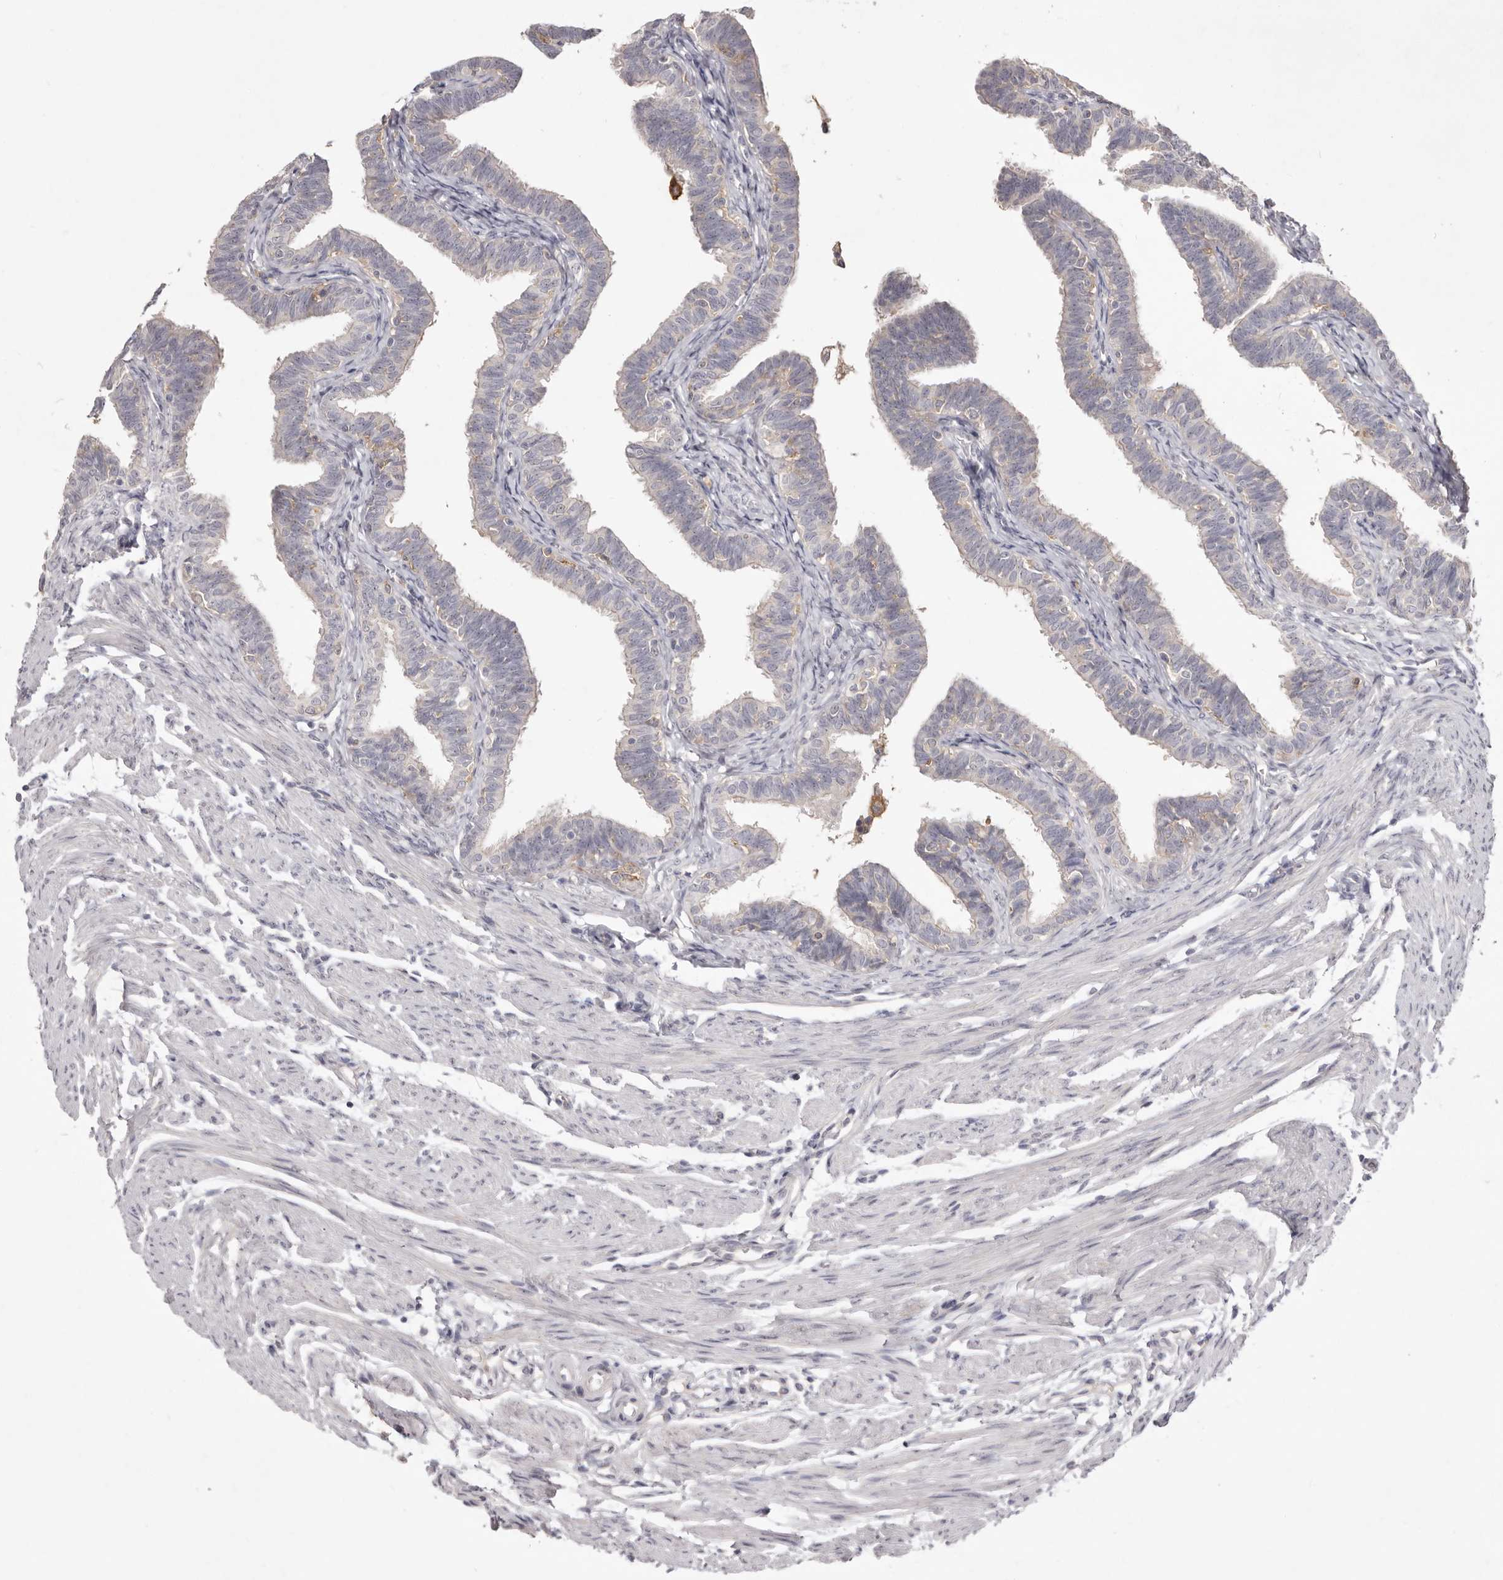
{"staining": {"intensity": "negative", "quantity": "none", "location": "none"}, "tissue": "fallopian tube", "cell_type": "Glandular cells", "image_type": "normal", "snomed": [{"axis": "morphology", "description": "Normal tissue, NOS"}, {"axis": "topography", "description": "Fallopian tube"}, {"axis": "topography", "description": "Ovary"}], "caption": "Immunohistochemical staining of unremarkable fallopian tube displays no significant staining in glandular cells. (Brightfield microscopy of DAB (3,3'-diaminobenzidine) IHC at high magnification).", "gene": "GPR84", "patient": {"sex": "female", "age": 23}}